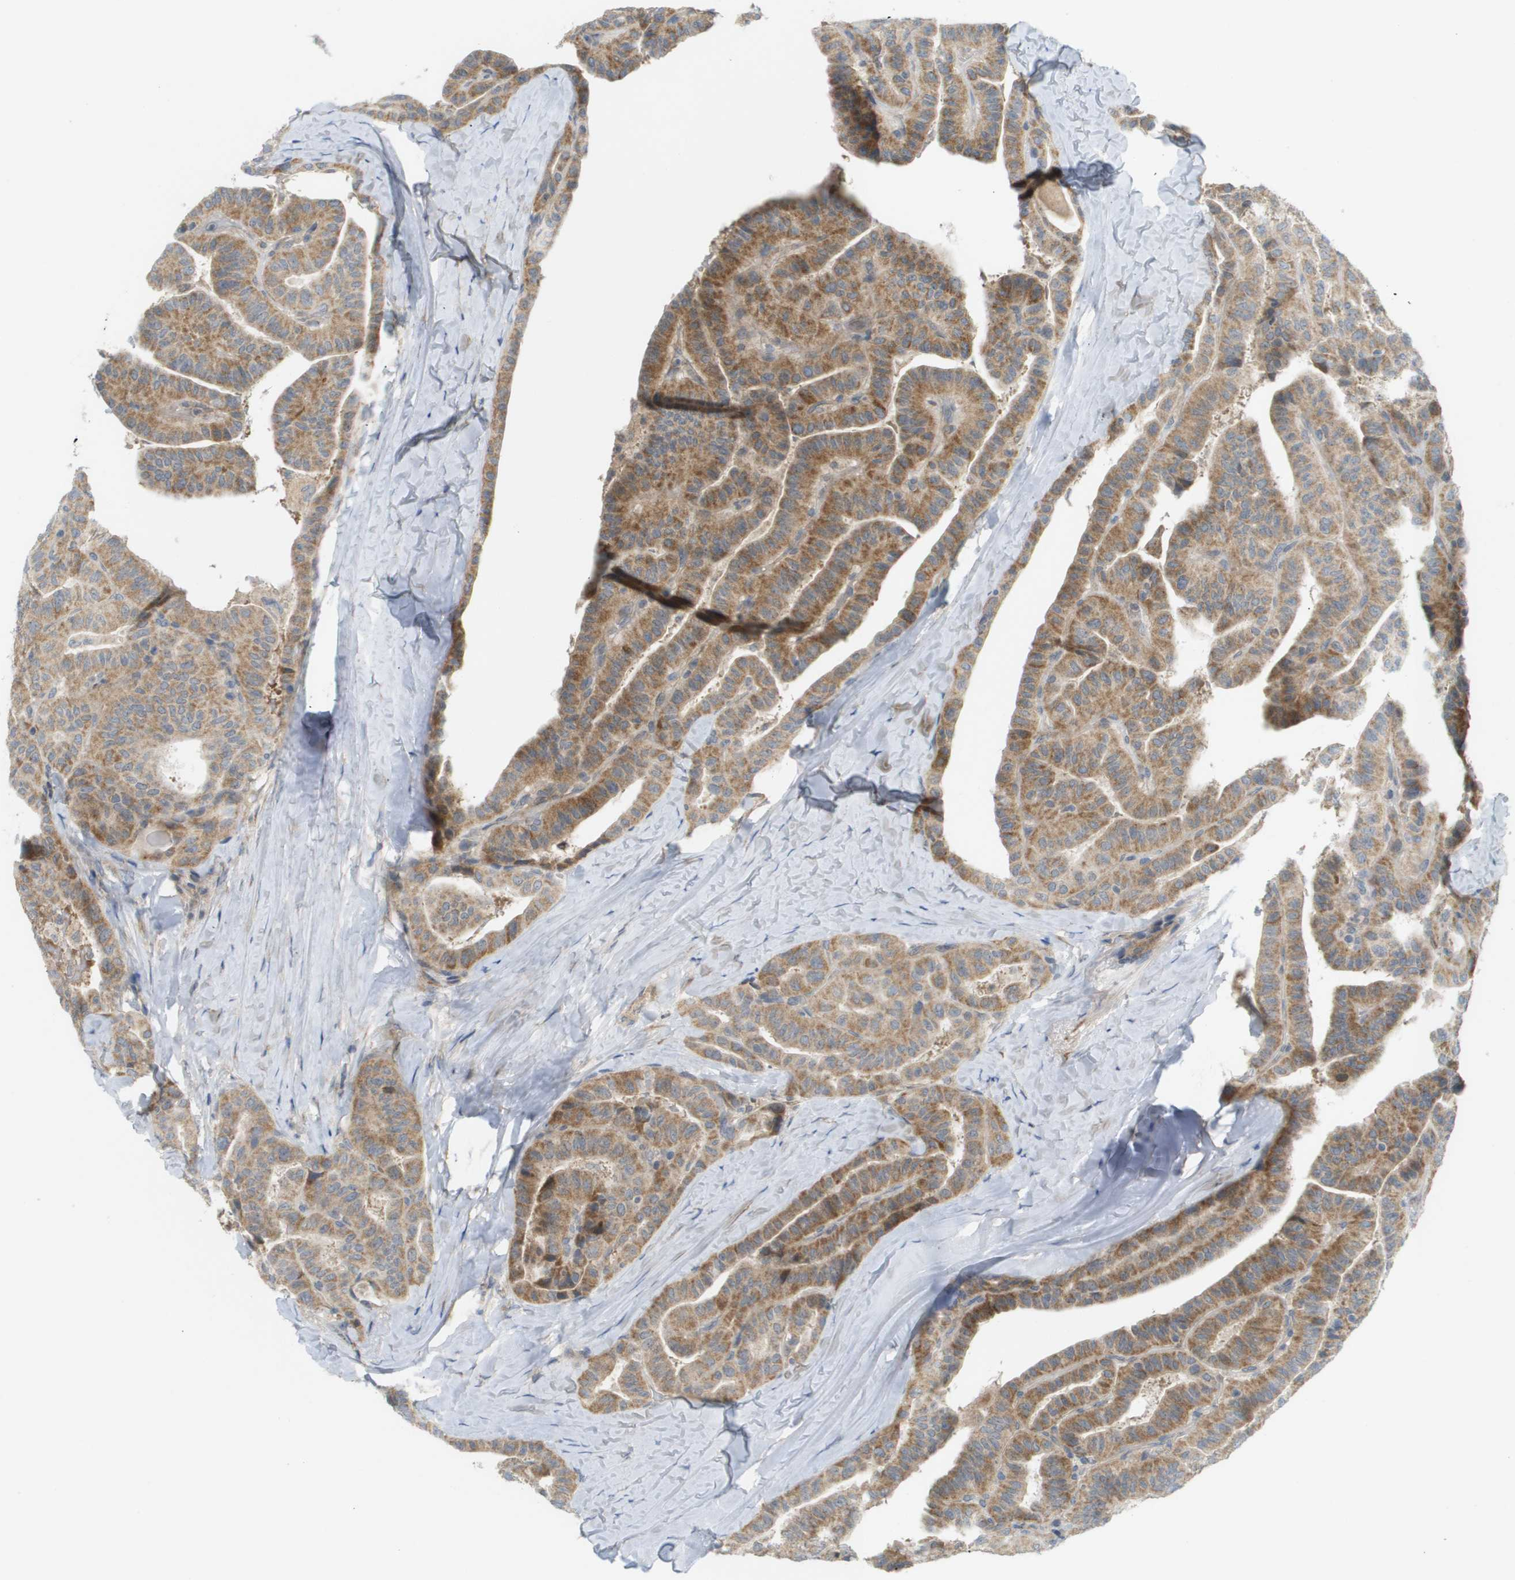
{"staining": {"intensity": "moderate", "quantity": ">75%", "location": "cytoplasmic/membranous"}, "tissue": "thyroid cancer", "cell_type": "Tumor cells", "image_type": "cancer", "snomed": [{"axis": "morphology", "description": "Papillary adenocarcinoma, NOS"}, {"axis": "topography", "description": "Thyroid gland"}], "caption": "IHC photomicrograph of neoplastic tissue: human papillary adenocarcinoma (thyroid) stained using IHC demonstrates medium levels of moderate protein expression localized specifically in the cytoplasmic/membranous of tumor cells, appearing as a cytoplasmic/membranous brown color.", "gene": "PROC", "patient": {"sex": "male", "age": 77}}